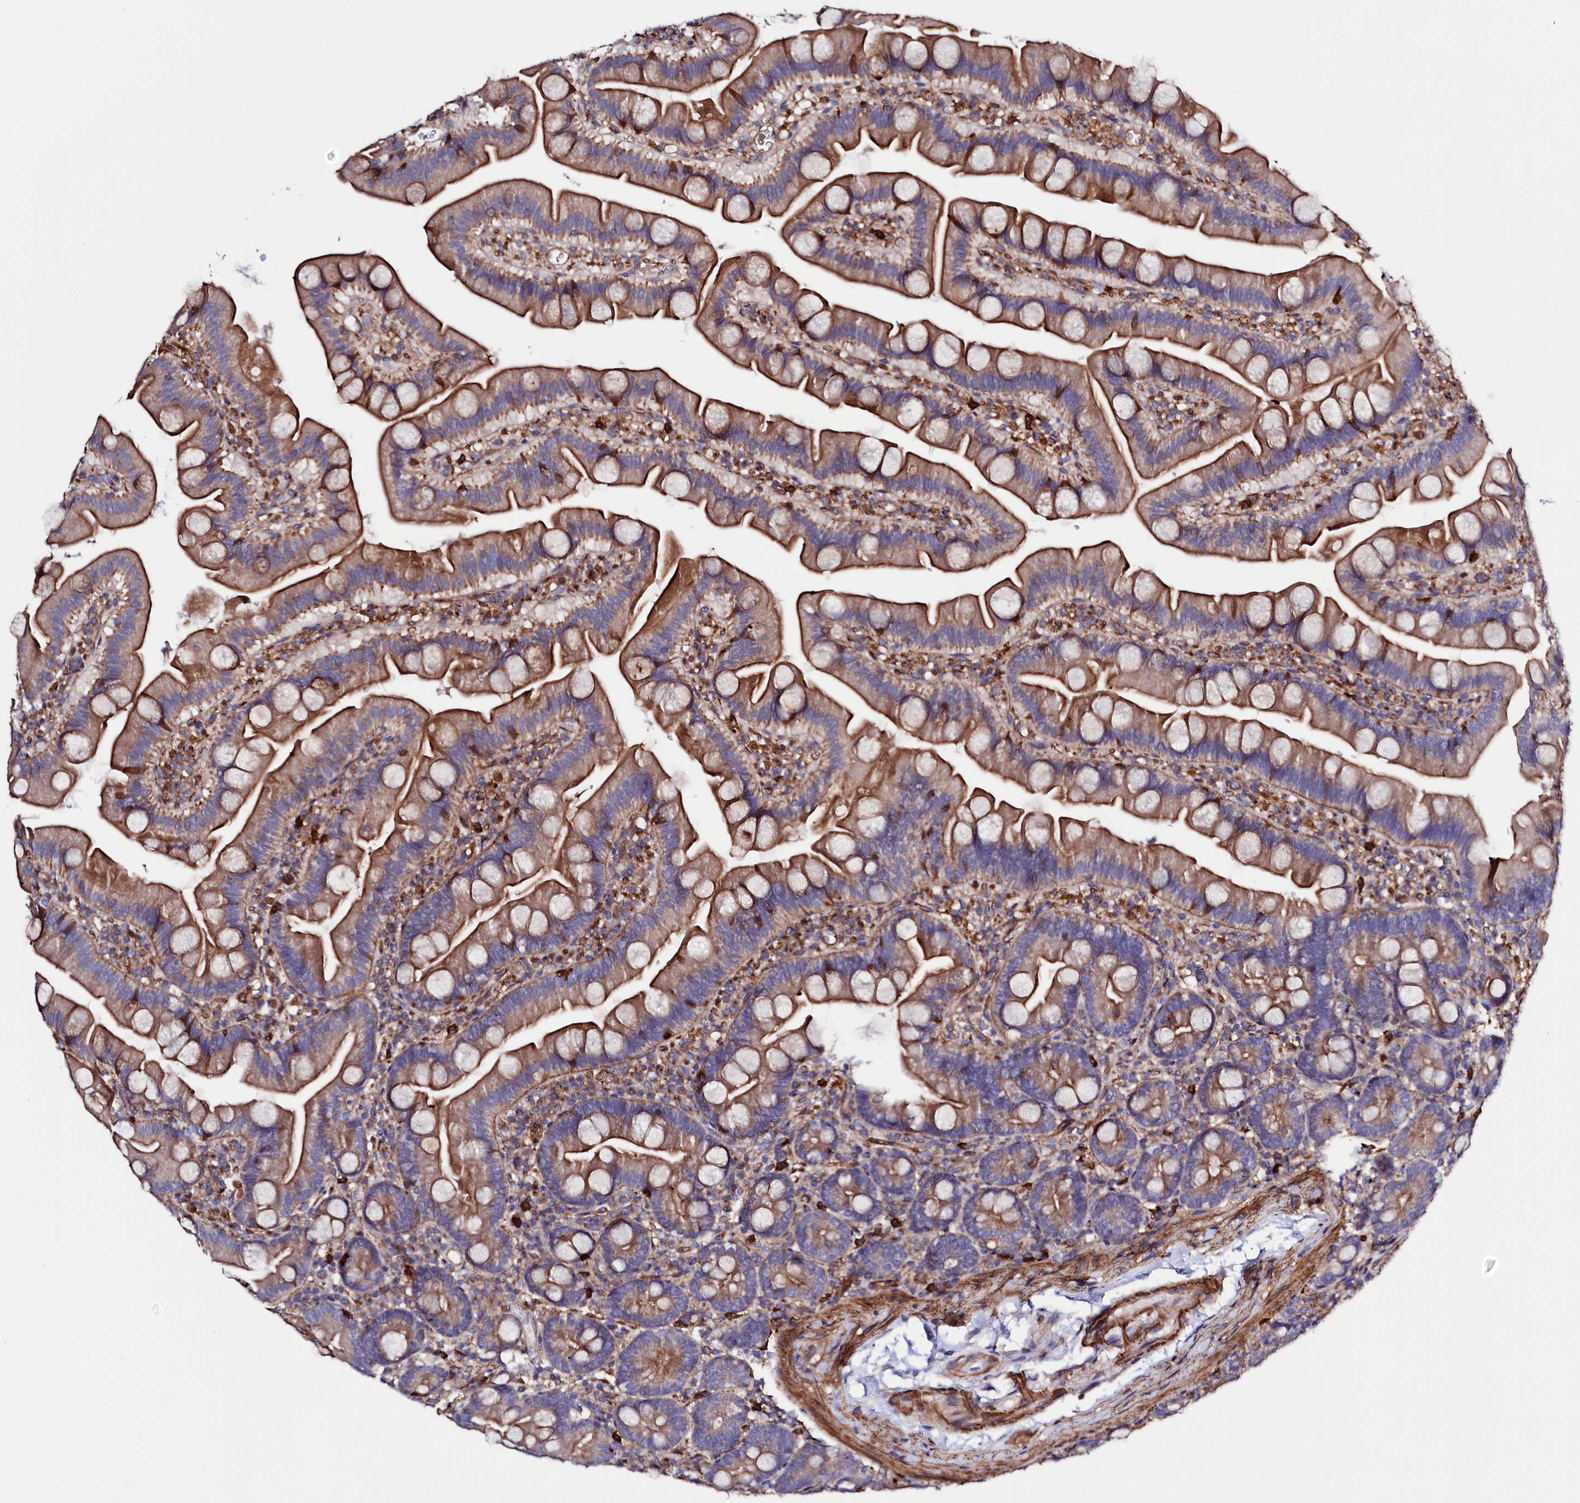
{"staining": {"intensity": "moderate", "quantity": ">75%", "location": "cytoplasmic/membranous"}, "tissue": "small intestine", "cell_type": "Glandular cells", "image_type": "normal", "snomed": [{"axis": "morphology", "description": "Normal tissue, NOS"}, {"axis": "topography", "description": "Small intestine"}], "caption": "About >75% of glandular cells in unremarkable human small intestine demonstrate moderate cytoplasmic/membranous protein staining as visualized by brown immunohistochemical staining.", "gene": "STAMBPL1", "patient": {"sex": "female", "age": 68}}